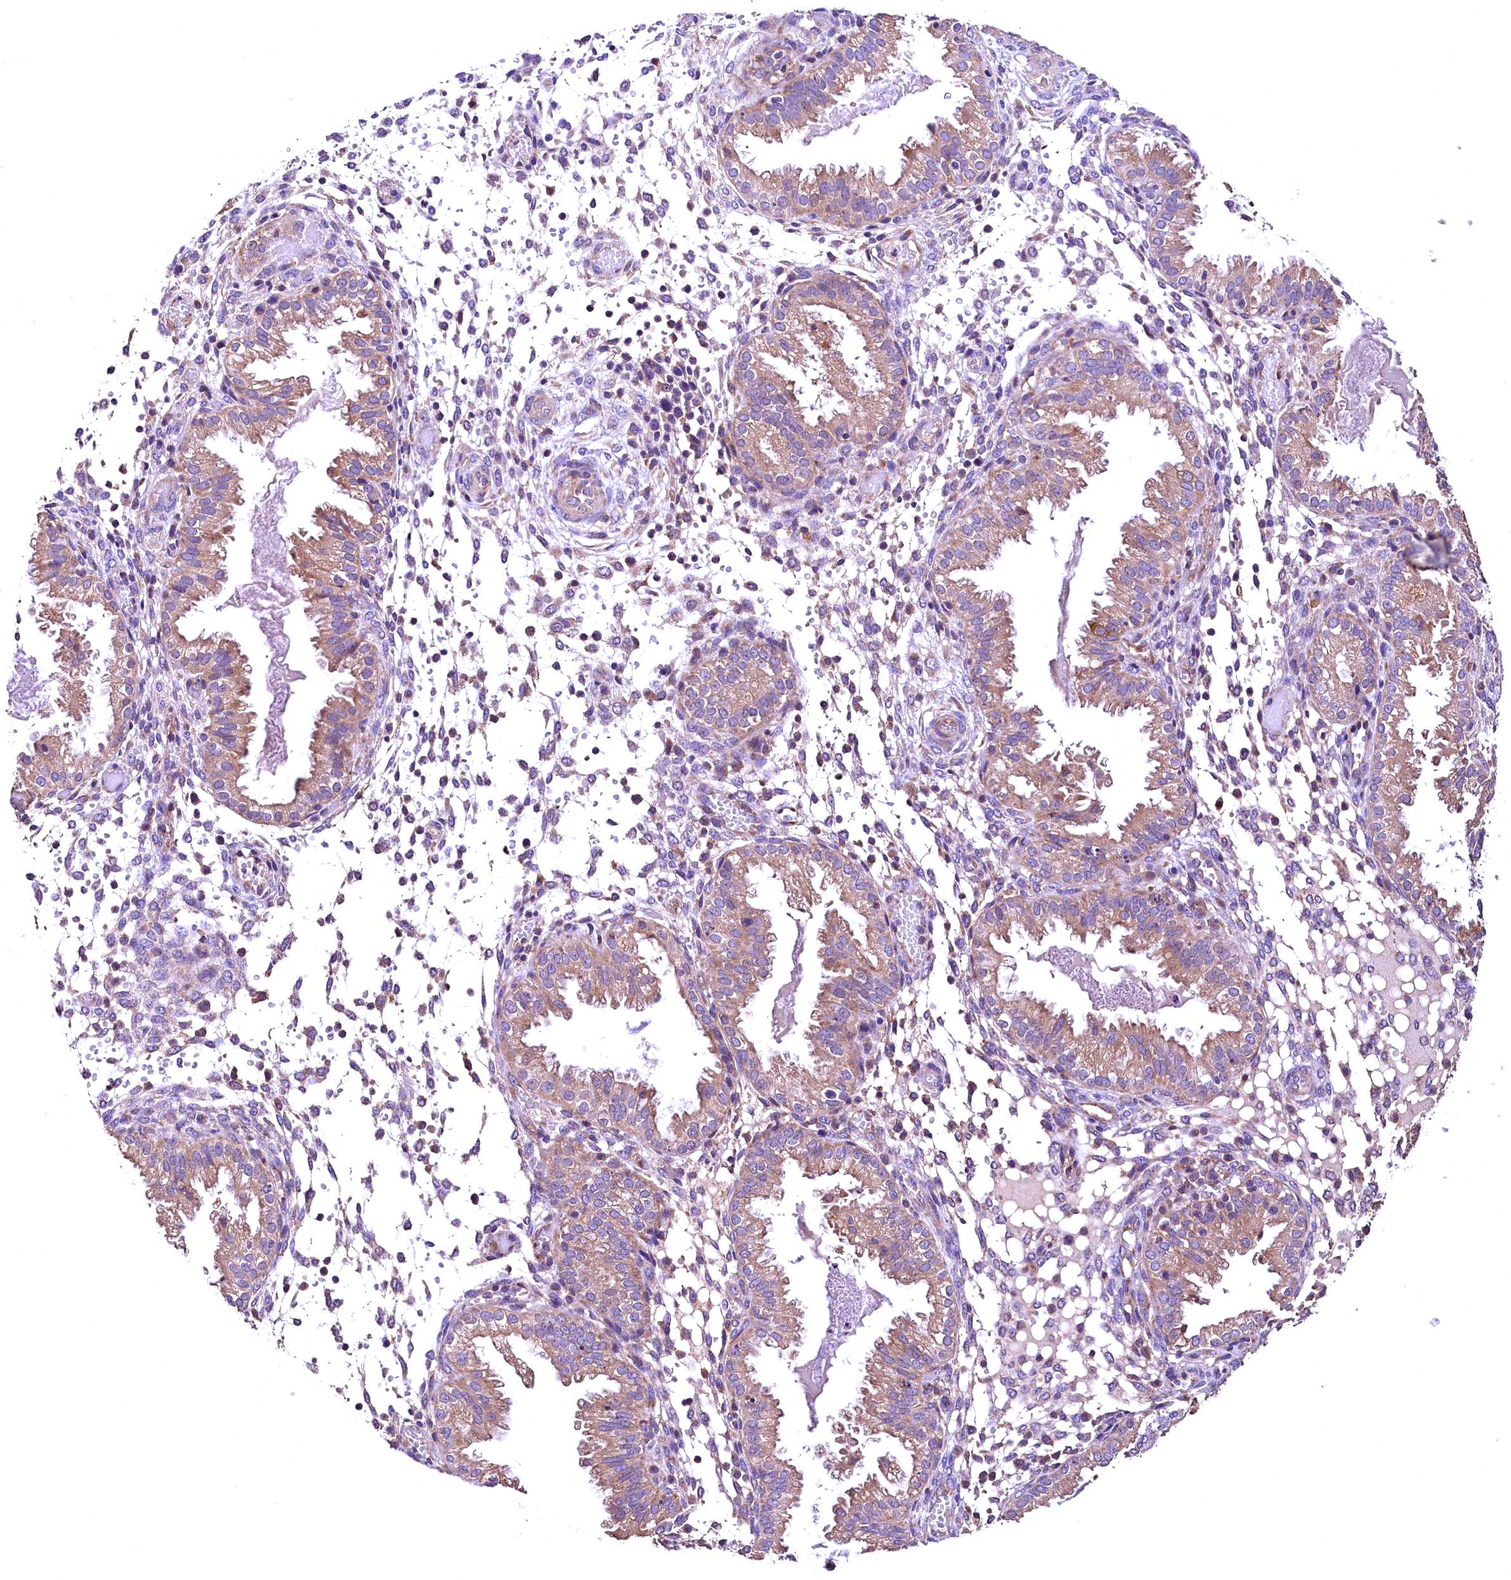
{"staining": {"intensity": "negative", "quantity": "none", "location": "none"}, "tissue": "endometrium", "cell_type": "Cells in endometrial stroma", "image_type": "normal", "snomed": [{"axis": "morphology", "description": "Normal tissue, NOS"}, {"axis": "topography", "description": "Endometrium"}], "caption": "High power microscopy image of an immunohistochemistry image of unremarkable endometrium, revealing no significant expression in cells in endometrial stroma.", "gene": "ENKD1", "patient": {"sex": "female", "age": 33}}